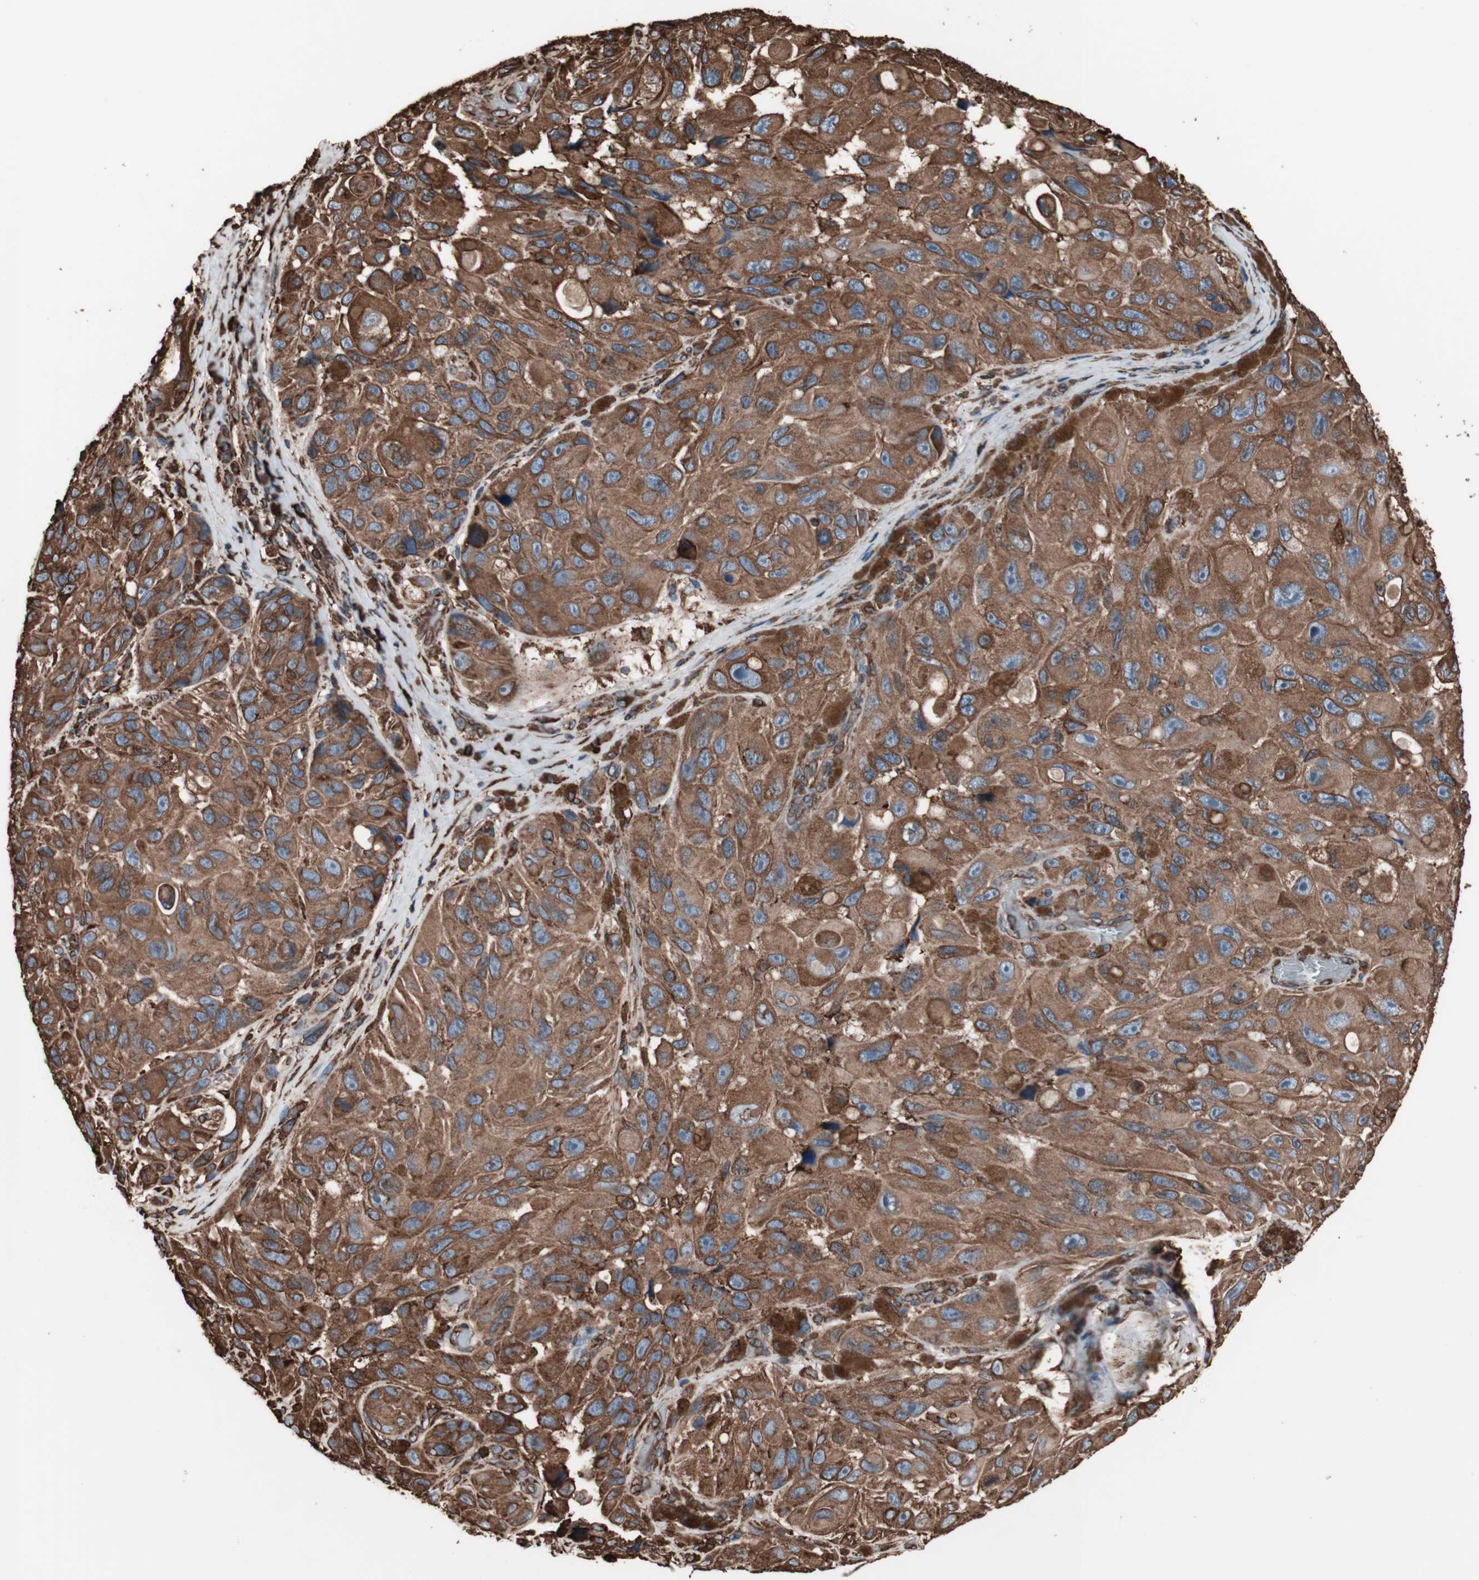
{"staining": {"intensity": "strong", "quantity": ">75%", "location": "cytoplasmic/membranous"}, "tissue": "melanoma", "cell_type": "Tumor cells", "image_type": "cancer", "snomed": [{"axis": "morphology", "description": "Malignant melanoma, NOS"}, {"axis": "topography", "description": "Skin"}], "caption": "Malignant melanoma stained with a protein marker shows strong staining in tumor cells.", "gene": "HSP90B1", "patient": {"sex": "female", "age": 73}}